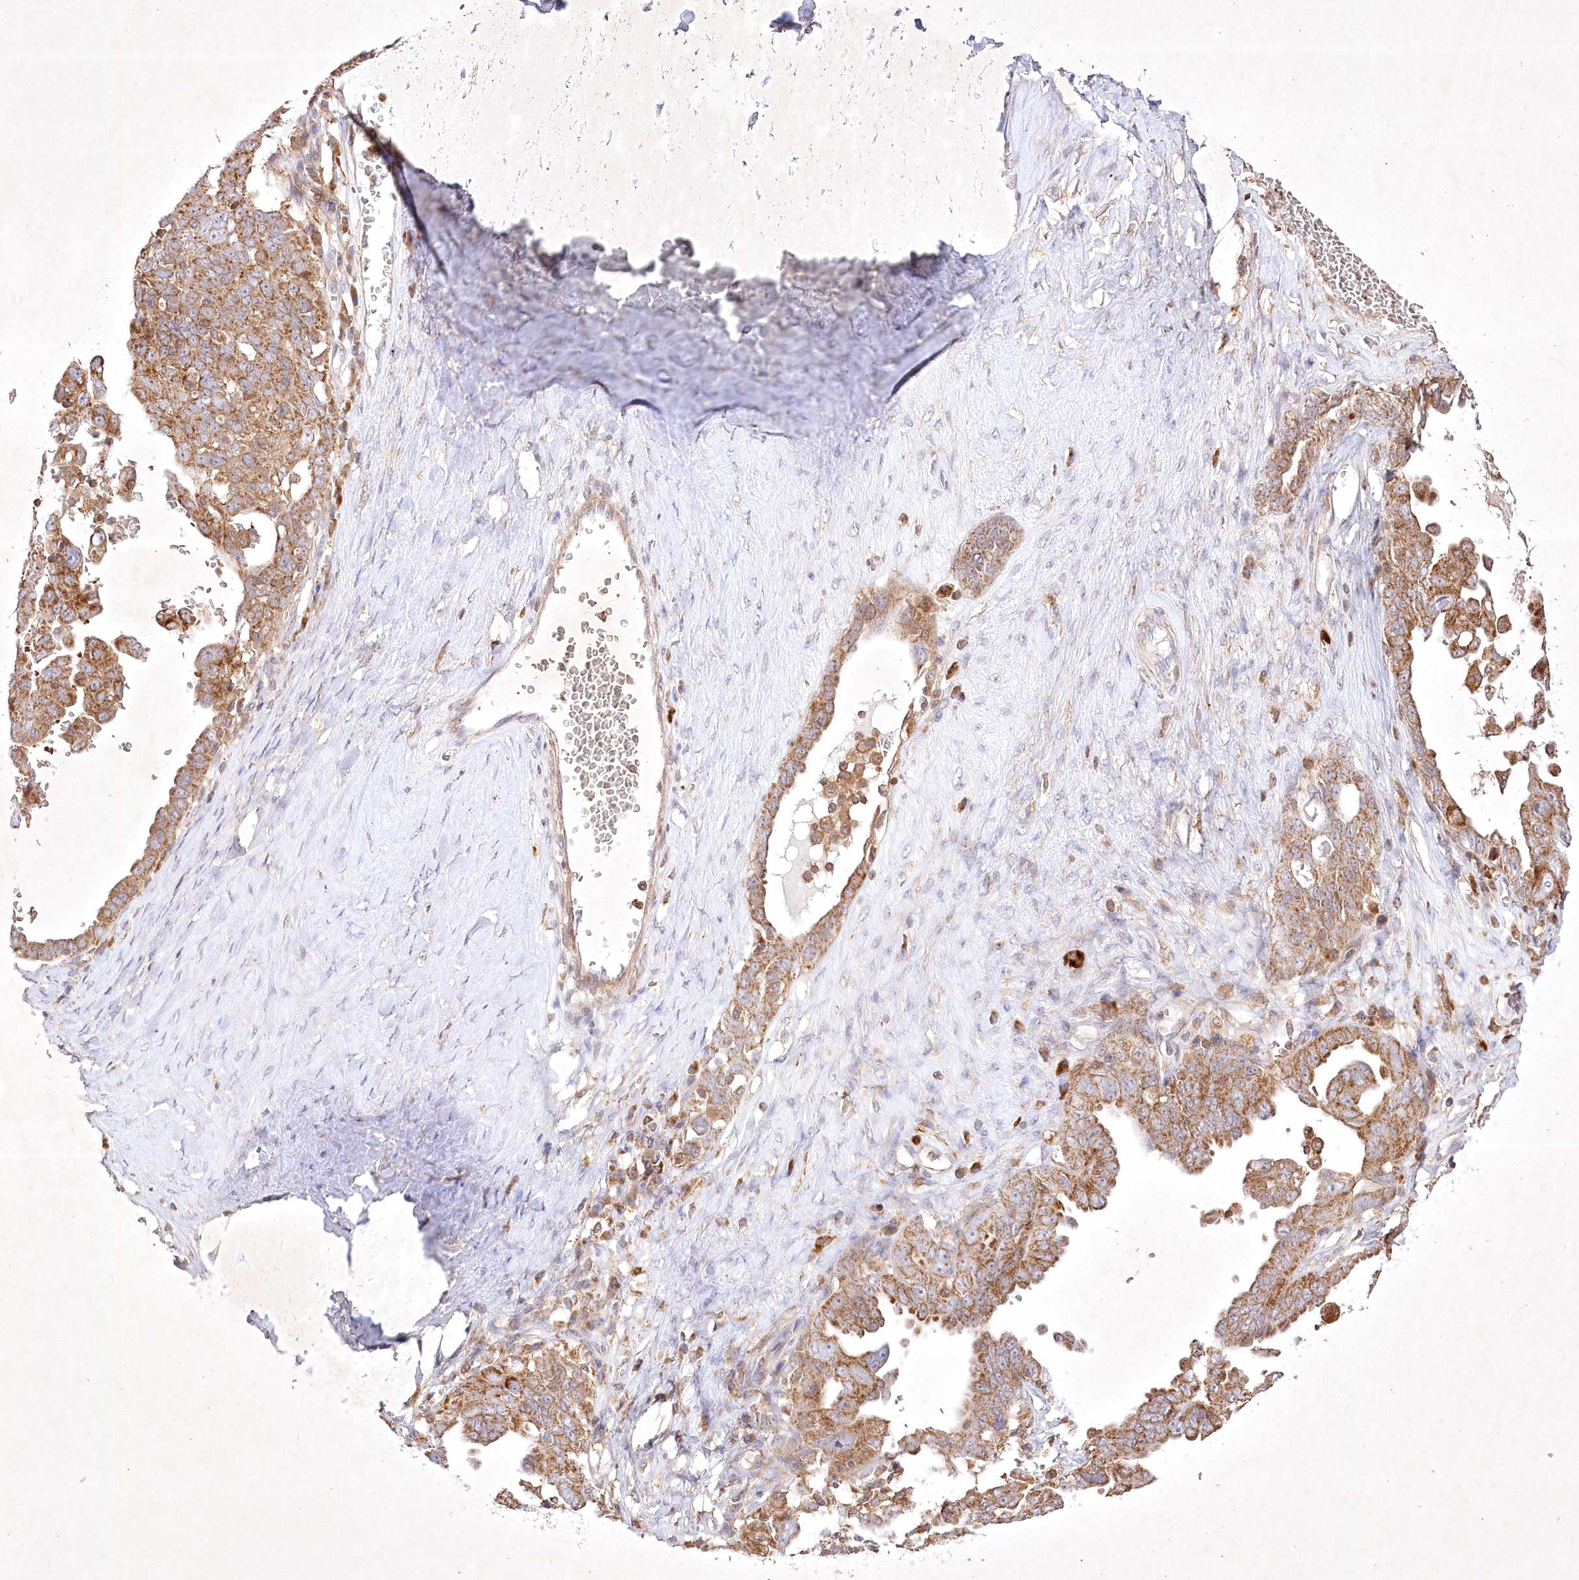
{"staining": {"intensity": "moderate", "quantity": ">75%", "location": "cytoplasmic/membranous"}, "tissue": "ovarian cancer", "cell_type": "Tumor cells", "image_type": "cancer", "snomed": [{"axis": "morphology", "description": "Carcinoma, endometroid"}, {"axis": "topography", "description": "Ovary"}], "caption": "Immunohistochemistry (DAB (3,3'-diaminobenzidine)) staining of endometroid carcinoma (ovarian) shows moderate cytoplasmic/membranous protein staining in about >75% of tumor cells.", "gene": "OPA1", "patient": {"sex": "female", "age": 62}}